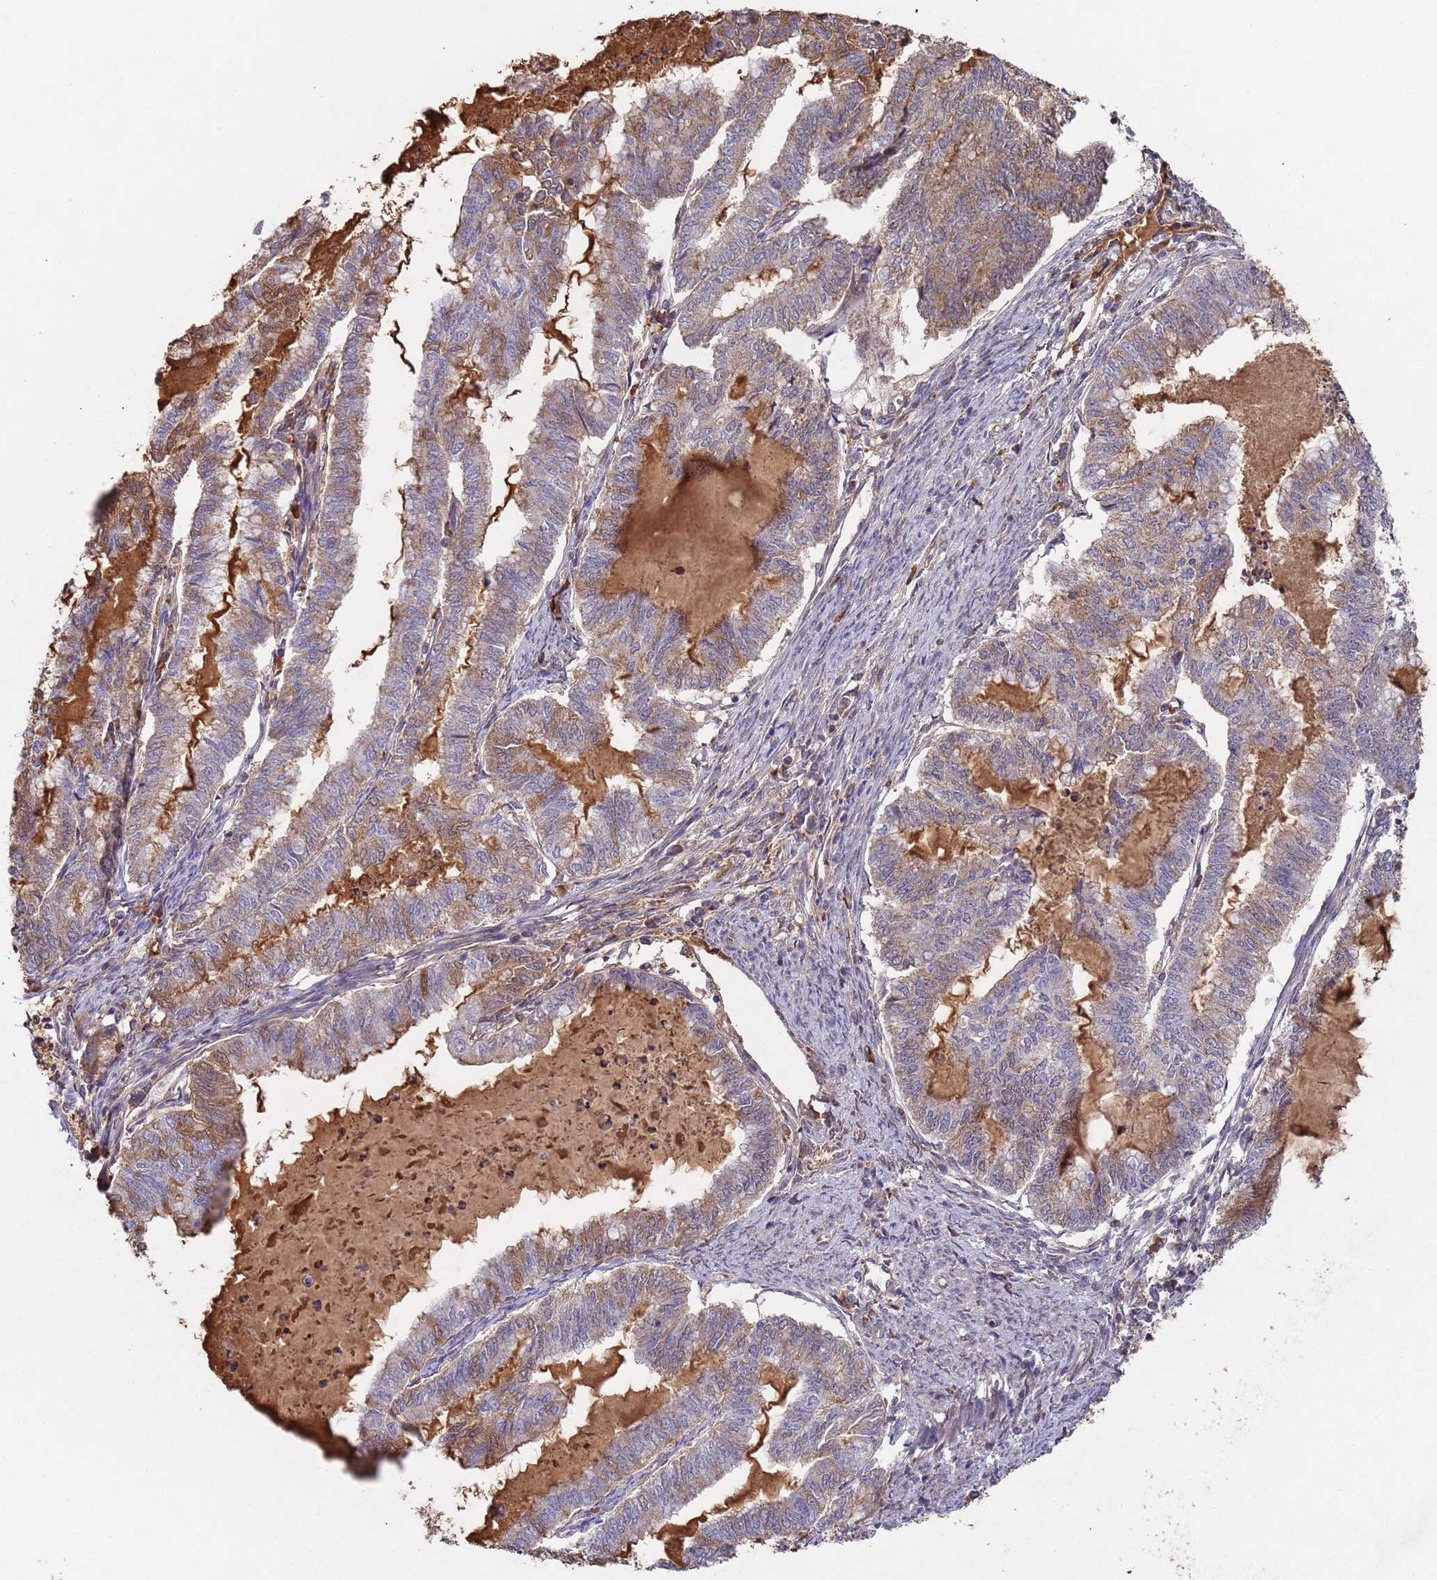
{"staining": {"intensity": "moderate", "quantity": "25%-75%", "location": "cytoplasmic/membranous"}, "tissue": "endometrial cancer", "cell_type": "Tumor cells", "image_type": "cancer", "snomed": [{"axis": "morphology", "description": "Adenocarcinoma, NOS"}, {"axis": "topography", "description": "Endometrium"}], "caption": "Immunohistochemical staining of adenocarcinoma (endometrial) reveals medium levels of moderate cytoplasmic/membranous protein positivity in approximately 25%-75% of tumor cells.", "gene": "KANSL1L", "patient": {"sex": "female", "age": 79}}